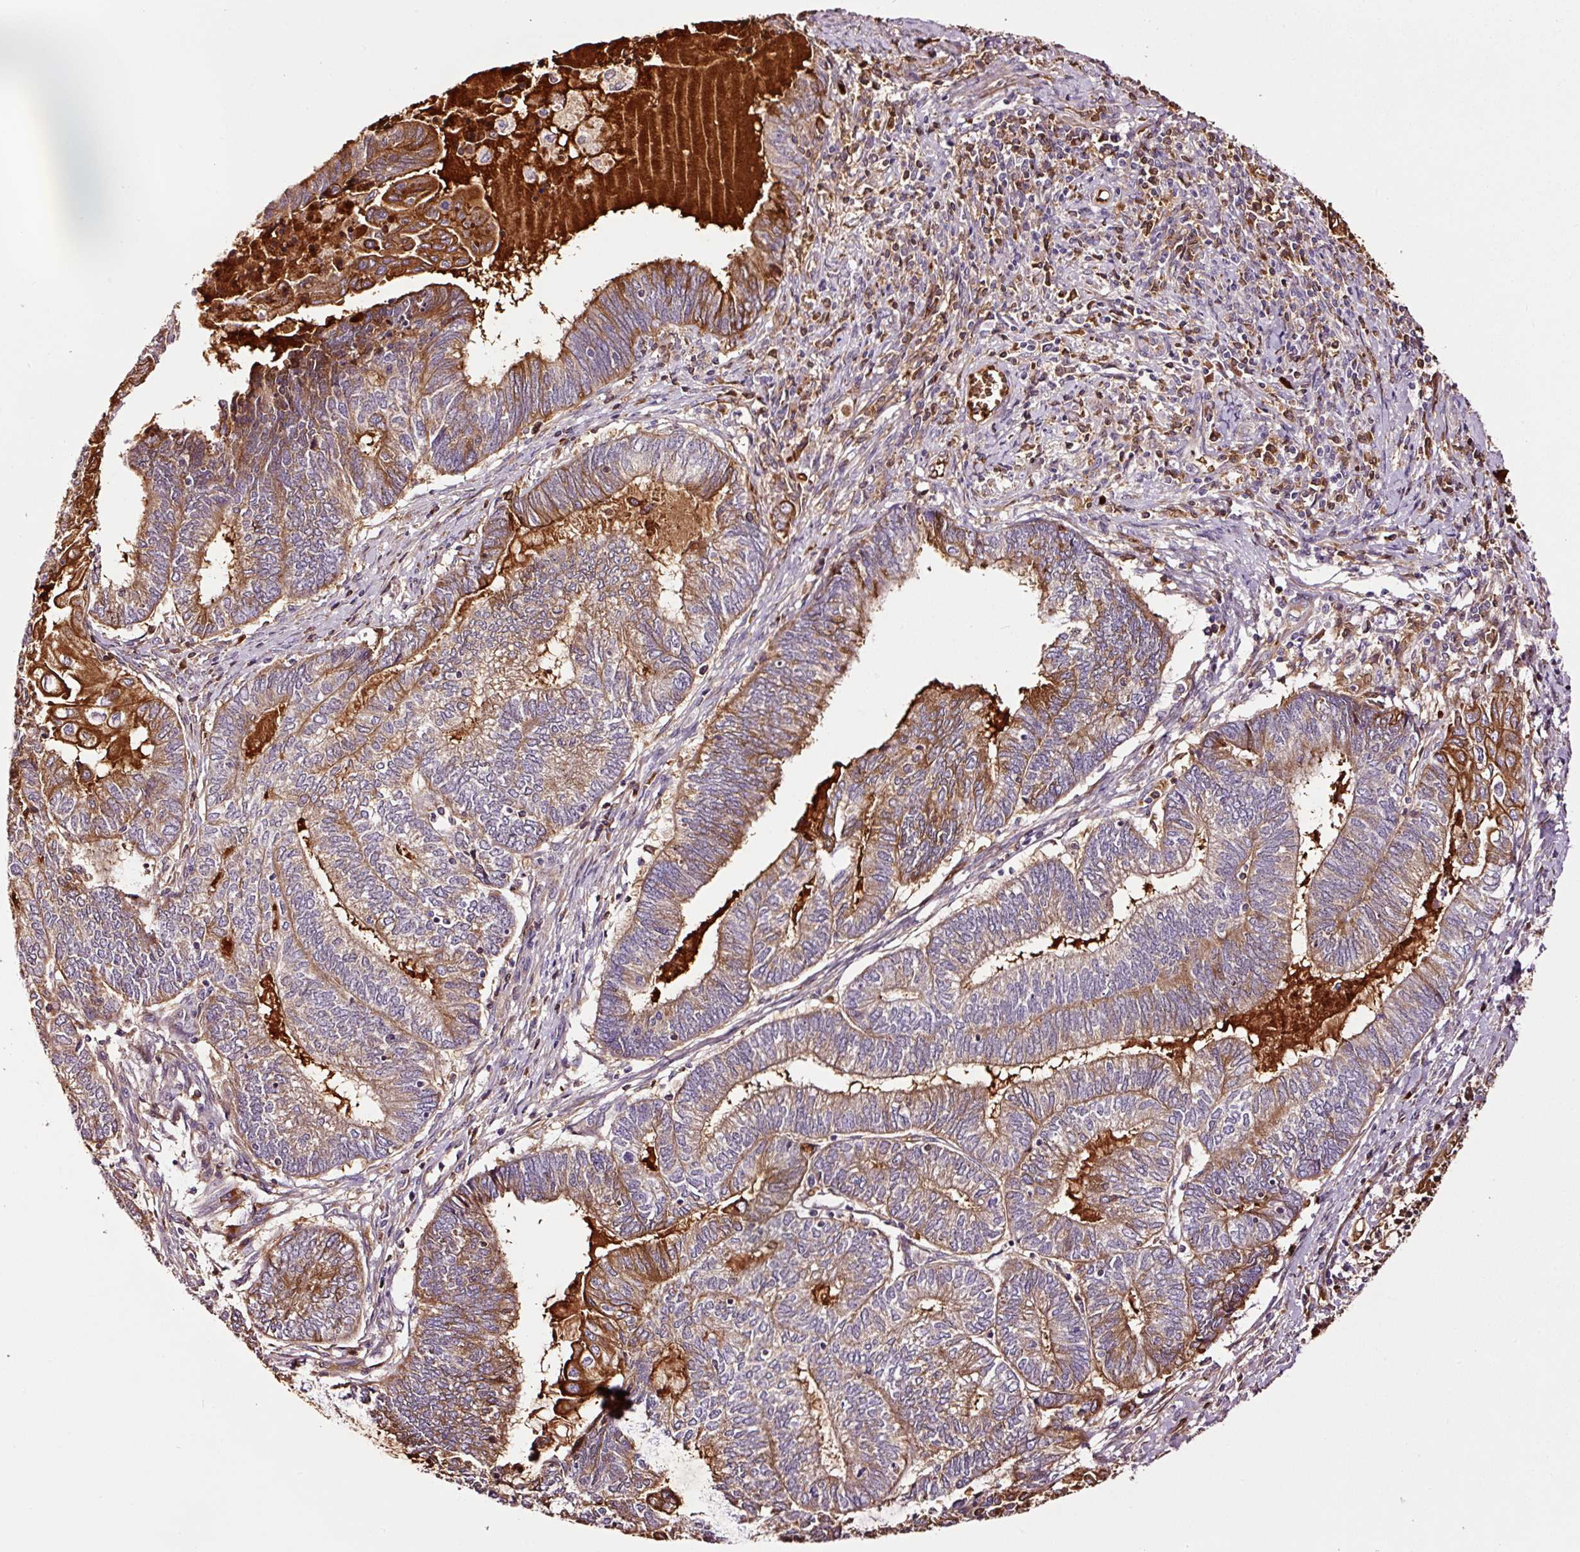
{"staining": {"intensity": "moderate", "quantity": "25%-75%", "location": "cytoplasmic/membranous"}, "tissue": "endometrial cancer", "cell_type": "Tumor cells", "image_type": "cancer", "snomed": [{"axis": "morphology", "description": "Adenocarcinoma, NOS"}, {"axis": "topography", "description": "Uterus"}, {"axis": "topography", "description": "Endometrium"}], "caption": "A photomicrograph showing moderate cytoplasmic/membranous expression in approximately 25%-75% of tumor cells in adenocarcinoma (endometrial), as visualized by brown immunohistochemical staining.", "gene": "PGLYRP2", "patient": {"sex": "female", "age": 70}}